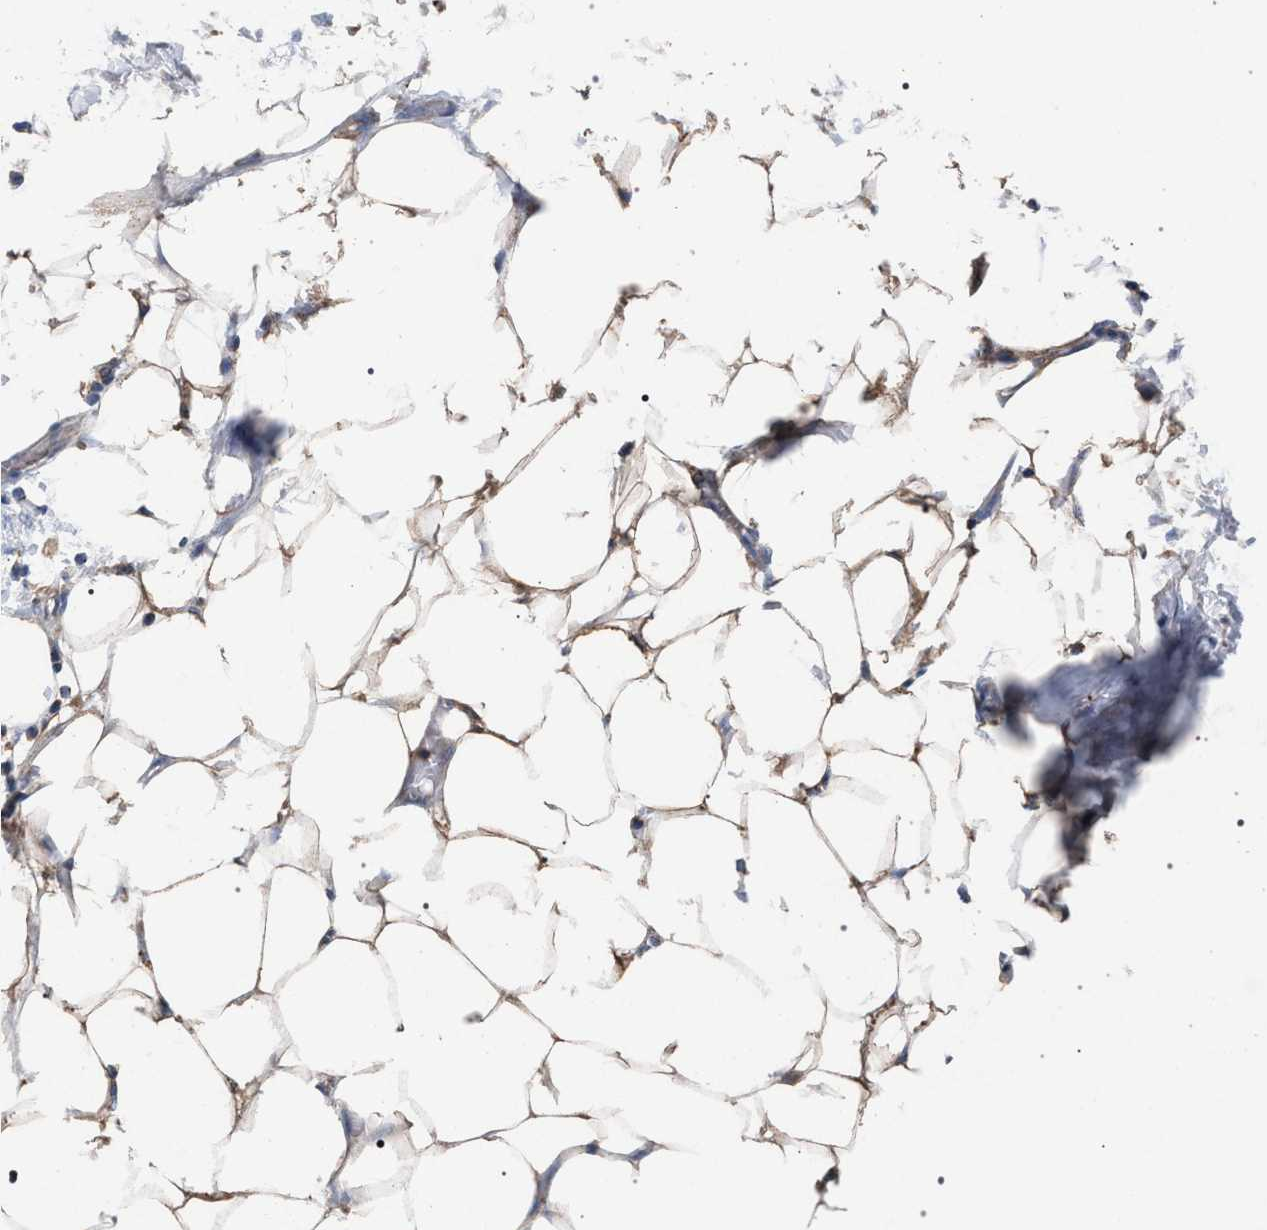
{"staining": {"intensity": "moderate", "quantity": ">75%", "location": "cytoplasmic/membranous"}, "tissue": "adipose tissue", "cell_type": "Adipocytes", "image_type": "normal", "snomed": [{"axis": "morphology", "description": "Normal tissue, NOS"}, {"axis": "morphology", "description": "Adenocarcinoma, NOS"}, {"axis": "topography", "description": "Colon"}, {"axis": "topography", "description": "Peripheral nerve tissue"}], "caption": "Adipose tissue stained with DAB (3,3'-diaminobenzidine) immunohistochemistry (IHC) exhibits medium levels of moderate cytoplasmic/membranous expression in approximately >75% of adipocytes.", "gene": "VPS13A", "patient": {"sex": "male", "age": 14}}